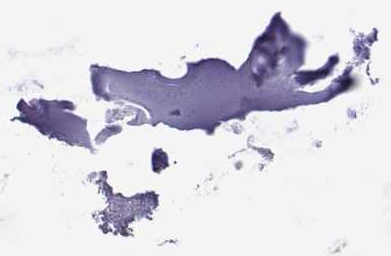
{"staining": {"intensity": "negative", "quantity": "none", "location": "none"}, "tissue": "soft tissue", "cell_type": "Chondrocytes", "image_type": "normal", "snomed": [{"axis": "morphology", "description": "Normal tissue, NOS"}, {"axis": "topography", "description": "Cartilage tissue"}], "caption": "A high-resolution image shows immunohistochemistry staining of normal soft tissue, which exhibits no significant staining in chondrocytes.", "gene": "QRICH2", "patient": {"sex": "male", "age": 62}}